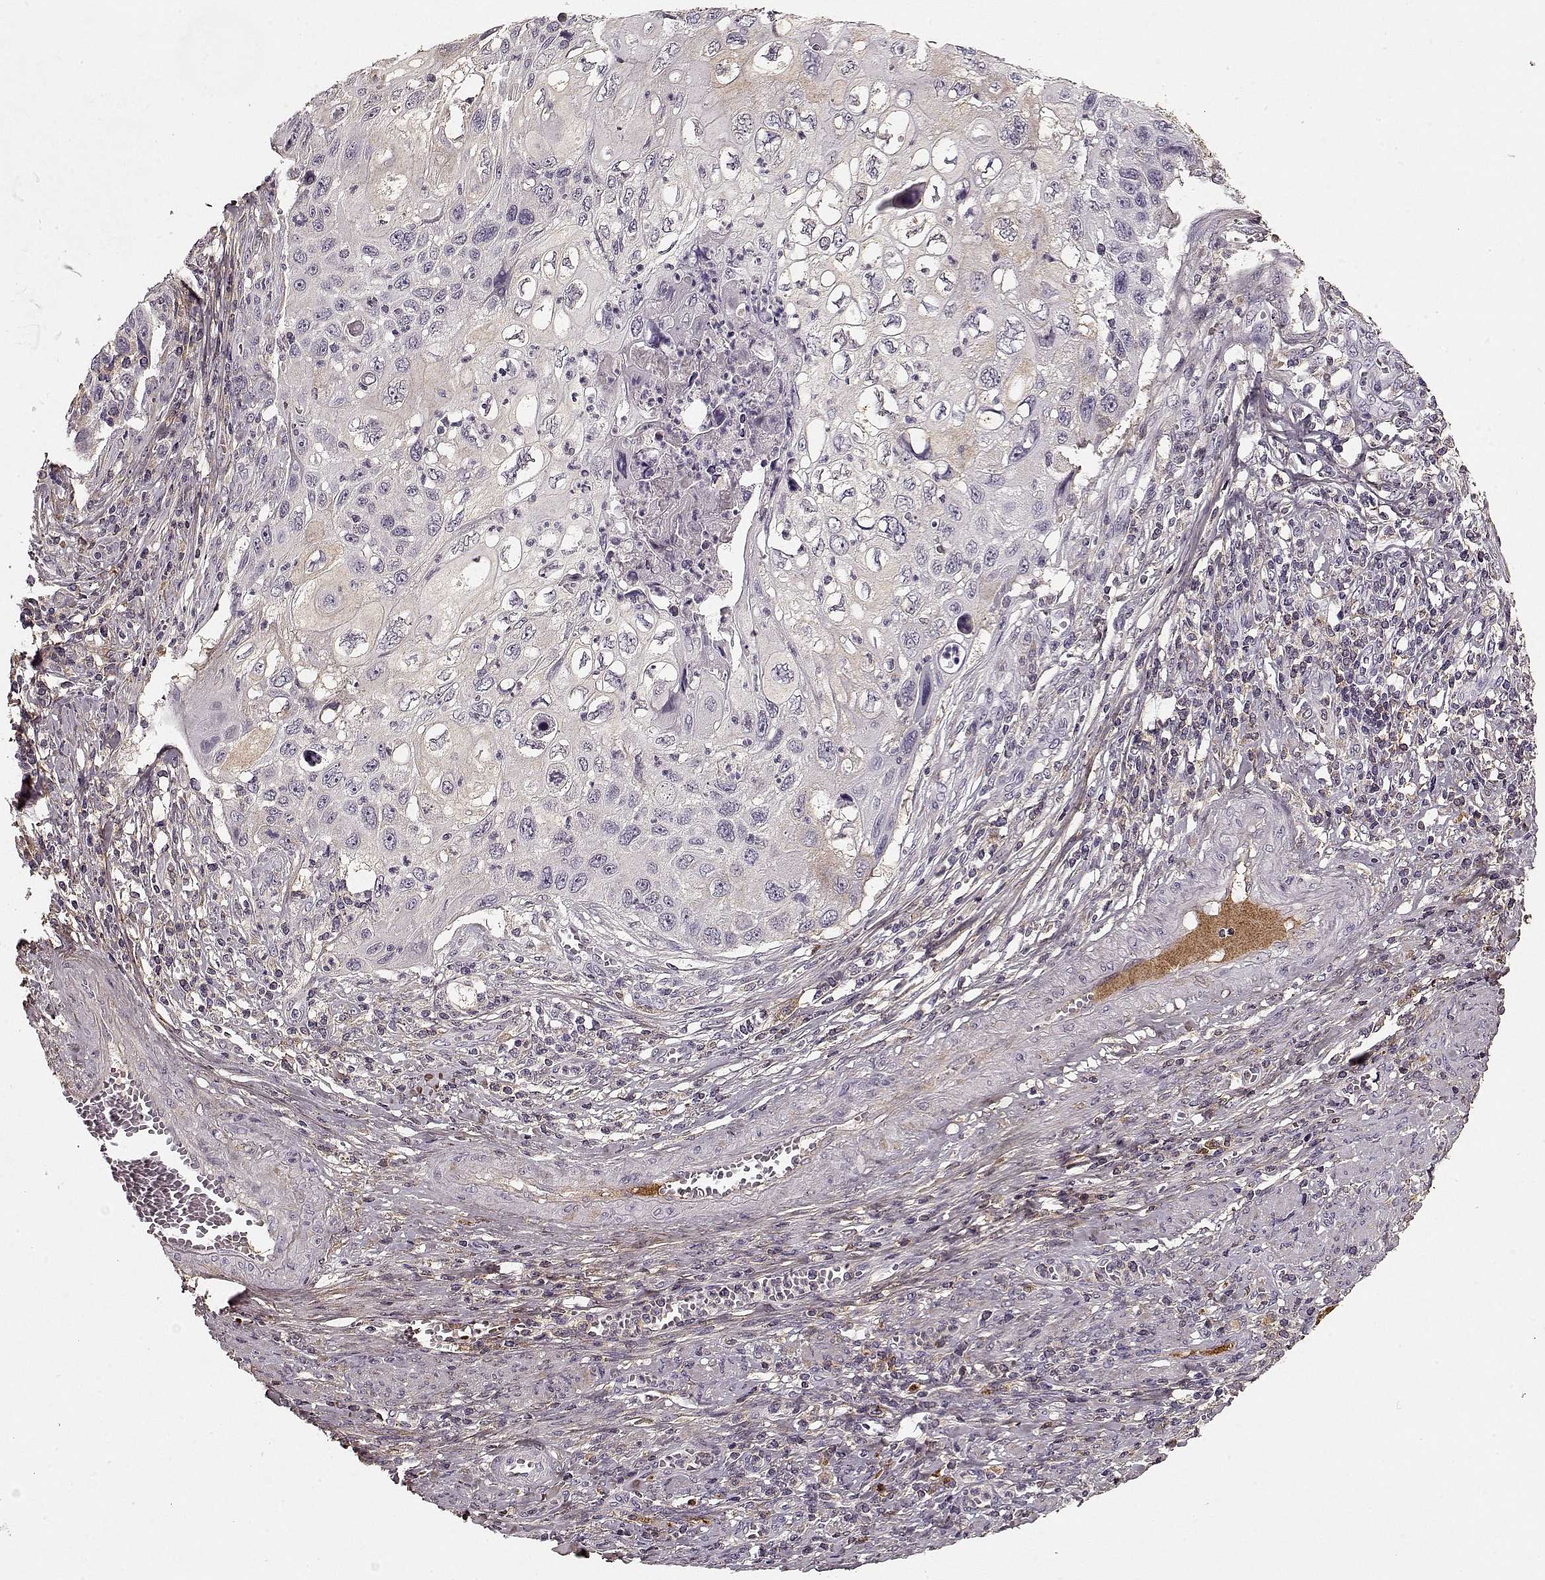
{"staining": {"intensity": "negative", "quantity": "none", "location": "none"}, "tissue": "cervical cancer", "cell_type": "Tumor cells", "image_type": "cancer", "snomed": [{"axis": "morphology", "description": "Squamous cell carcinoma, NOS"}, {"axis": "topography", "description": "Cervix"}], "caption": "High magnification brightfield microscopy of cervical cancer stained with DAB (brown) and counterstained with hematoxylin (blue): tumor cells show no significant staining. The staining was performed using DAB to visualize the protein expression in brown, while the nuclei were stained in blue with hematoxylin (Magnification: 20x).", "gene": "LUM", "patient": {"sex": "female", "age": 70}}